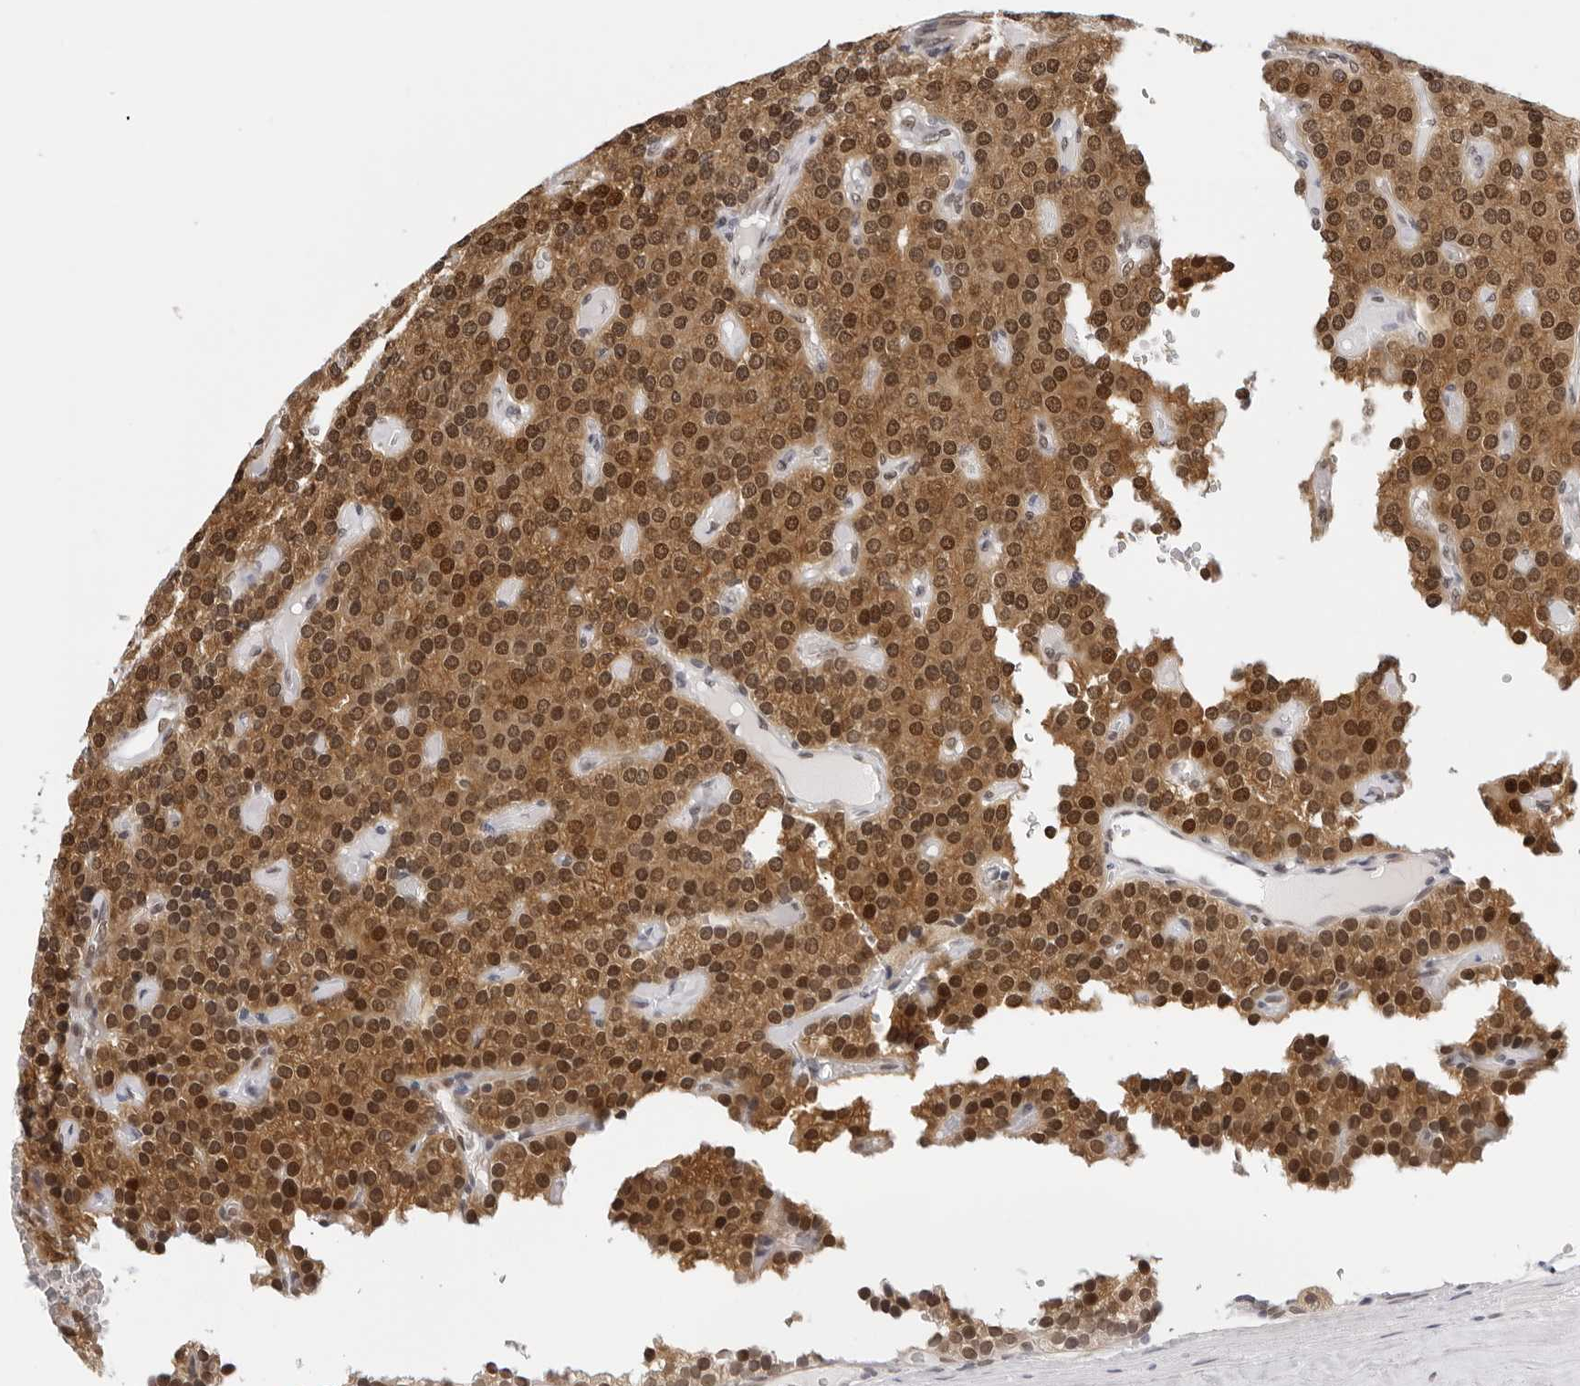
{"staining": {"intensity": "moderate", "quantity": ">75%", "location": "cytoplasmic/membranous,nuclear"}, "tissue": "parathyroid gland", "cell_type": "Glandular cells", "image_type": "normal", "snomed": [{"axis": "morphology", "description": "Normal tissue, NOS"}, {"axis": "morphology", "description": "Adenoma, NOS"}, {"axis": "topography", "description": "Parathyroid gland"}], "caption": "High-power microscopy captured an immunohistochemistry (IHC) photomicrograph of normal parathyroid gland, revealing moderate cytoplasmic/membranous,nuclear positivity in approximately >75% of glandular cells. (DAB IHC, brown staining for protein, blue staining for nuclei).", "gene": "WDR77", "patient": {"sex": "female", "age": 86}}